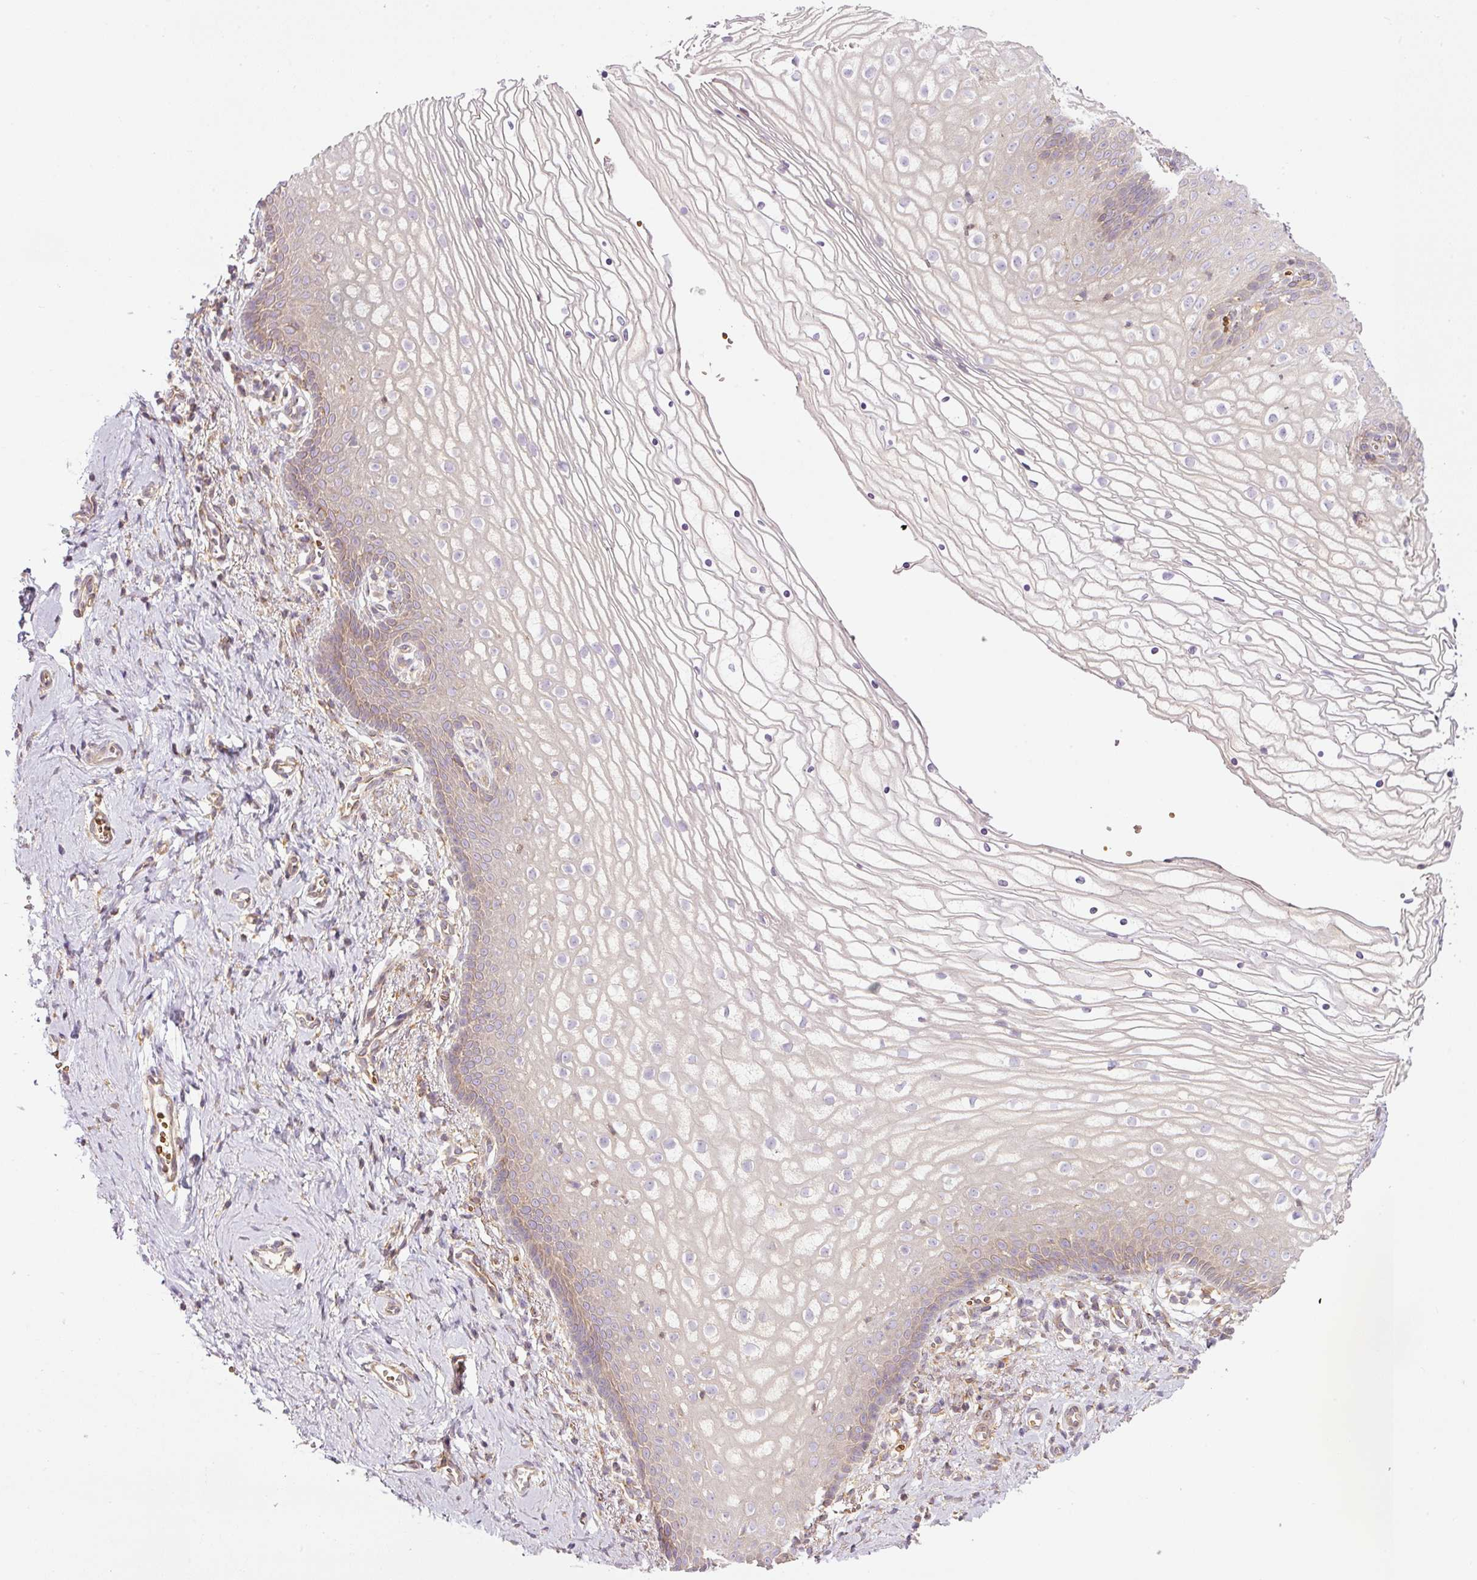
{"staining": {"intensity": "moderate", "quantity": "<25%", "location": "cytoplasmic/membranous"}, "tissue": "vagina", "cell_type": "Squamous epithelial cells", "image_type": "normal", "snomed": [{"axis": "morphology", "description": "Normal tissue, NOS"}, {"axis": "topography", "description": "Vagina"}], "caption": "DAB immunohistochemical staining of unremarkable vagina demonstrates moderate cytoplasmic/membranous protein positivity in about <25% of squamous epithelial cells.", "gene": "TBC1D2B", "patient": {"sex": "female", "age": 56}}